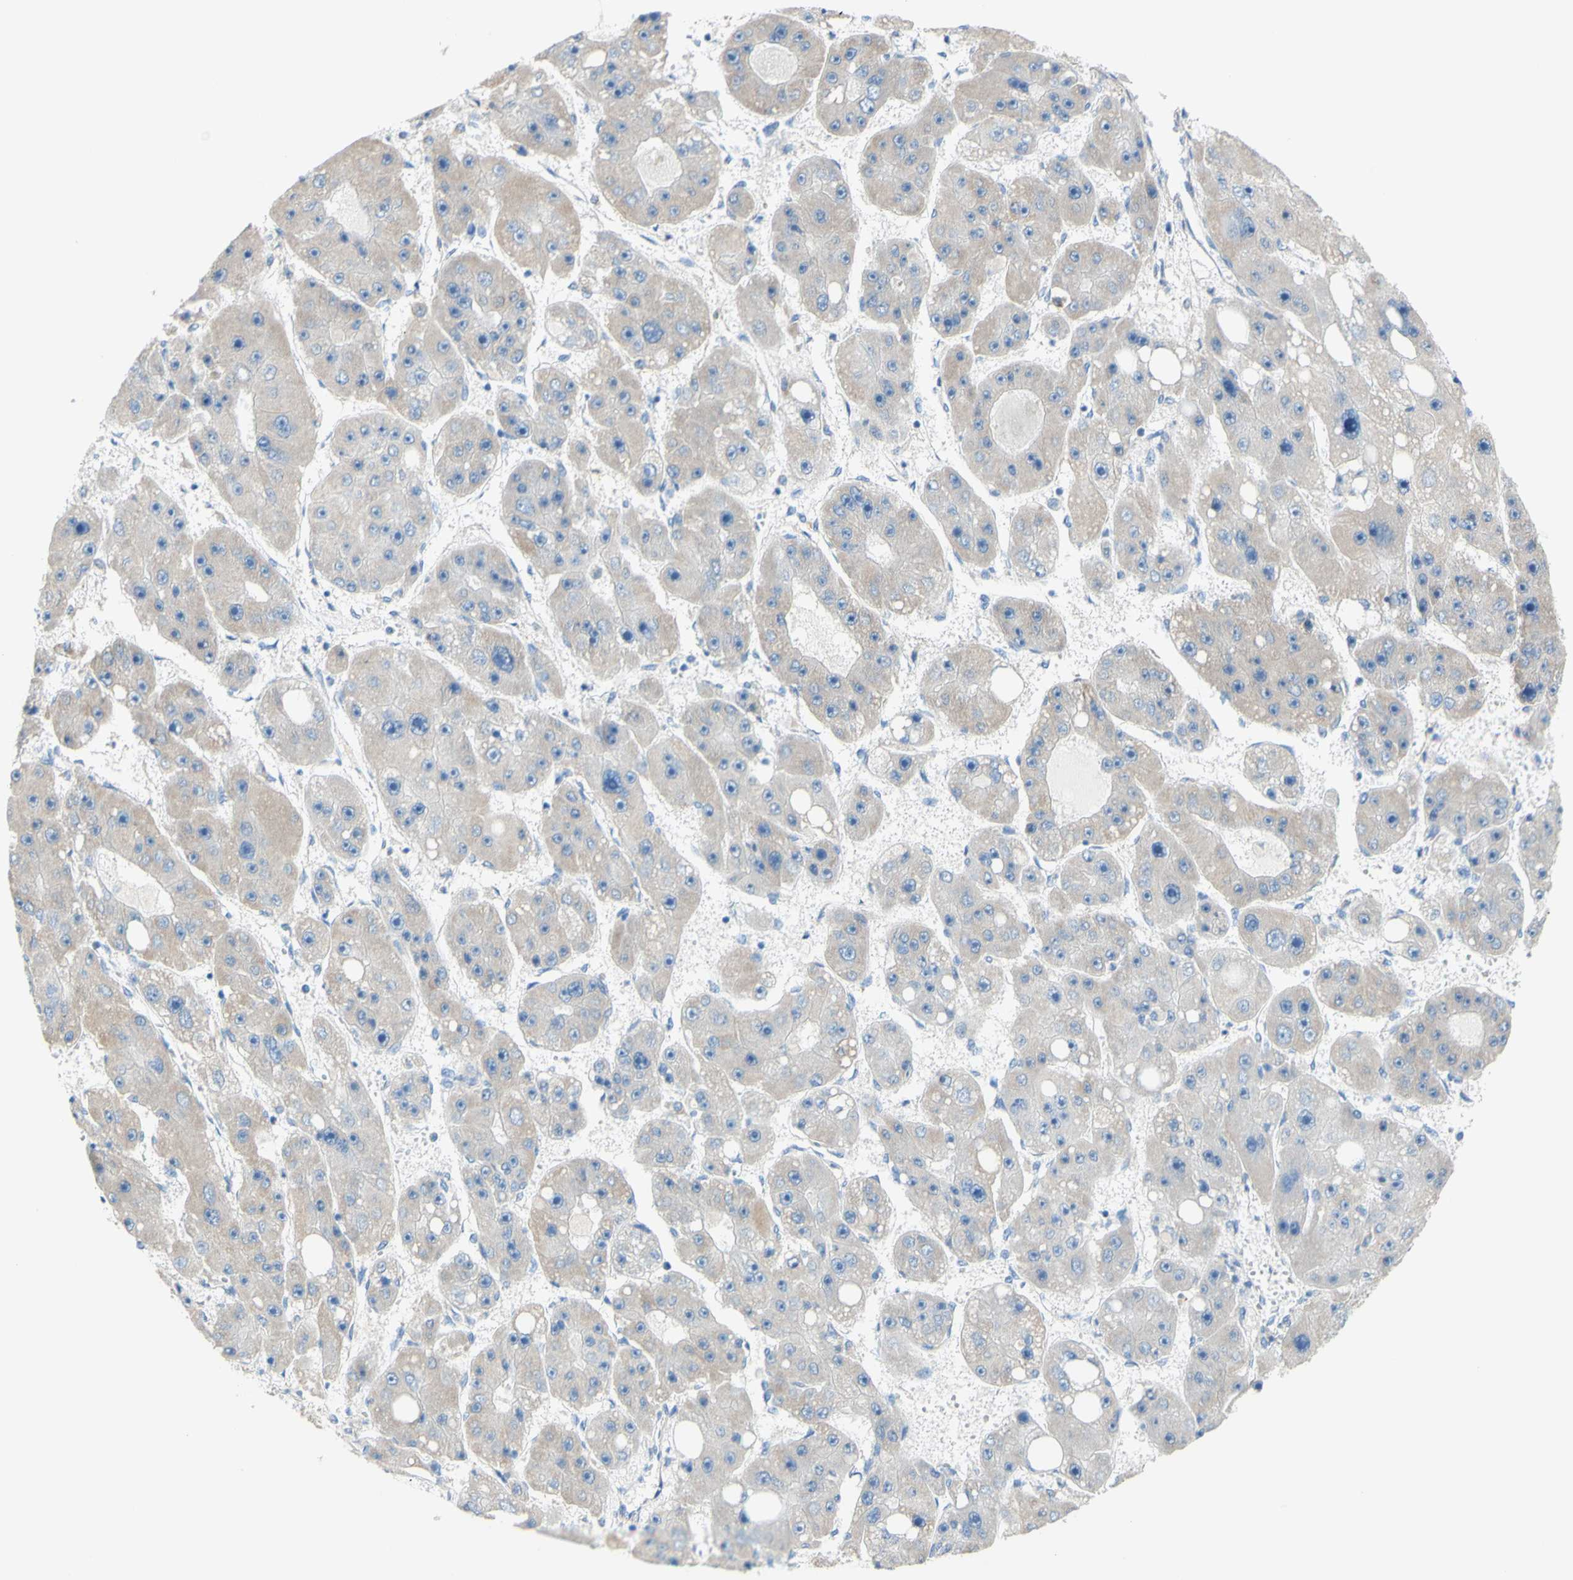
{"staining": {"intensity": "weak", "quantity": "<25%", "location": "cytoplasmic/membranous"}, "tissue": "liver cancer", "cell_type": "Tumor cells", "image_type": "cancer", "snomed": [{"axis": "morphology", "description": "Carcinoma, Hepatocellular, NOS"}, {"axis": "topography", "description": "Liver"}], "caption": "High power microscopy histopathology image of an immunohistochemistry micrograph of liver cancer, revealing no significant staining in tumor cells. Nuclei are stained in blue.", "gene": "RETREG2", "patient": {"sex": "female", "age": 61}}